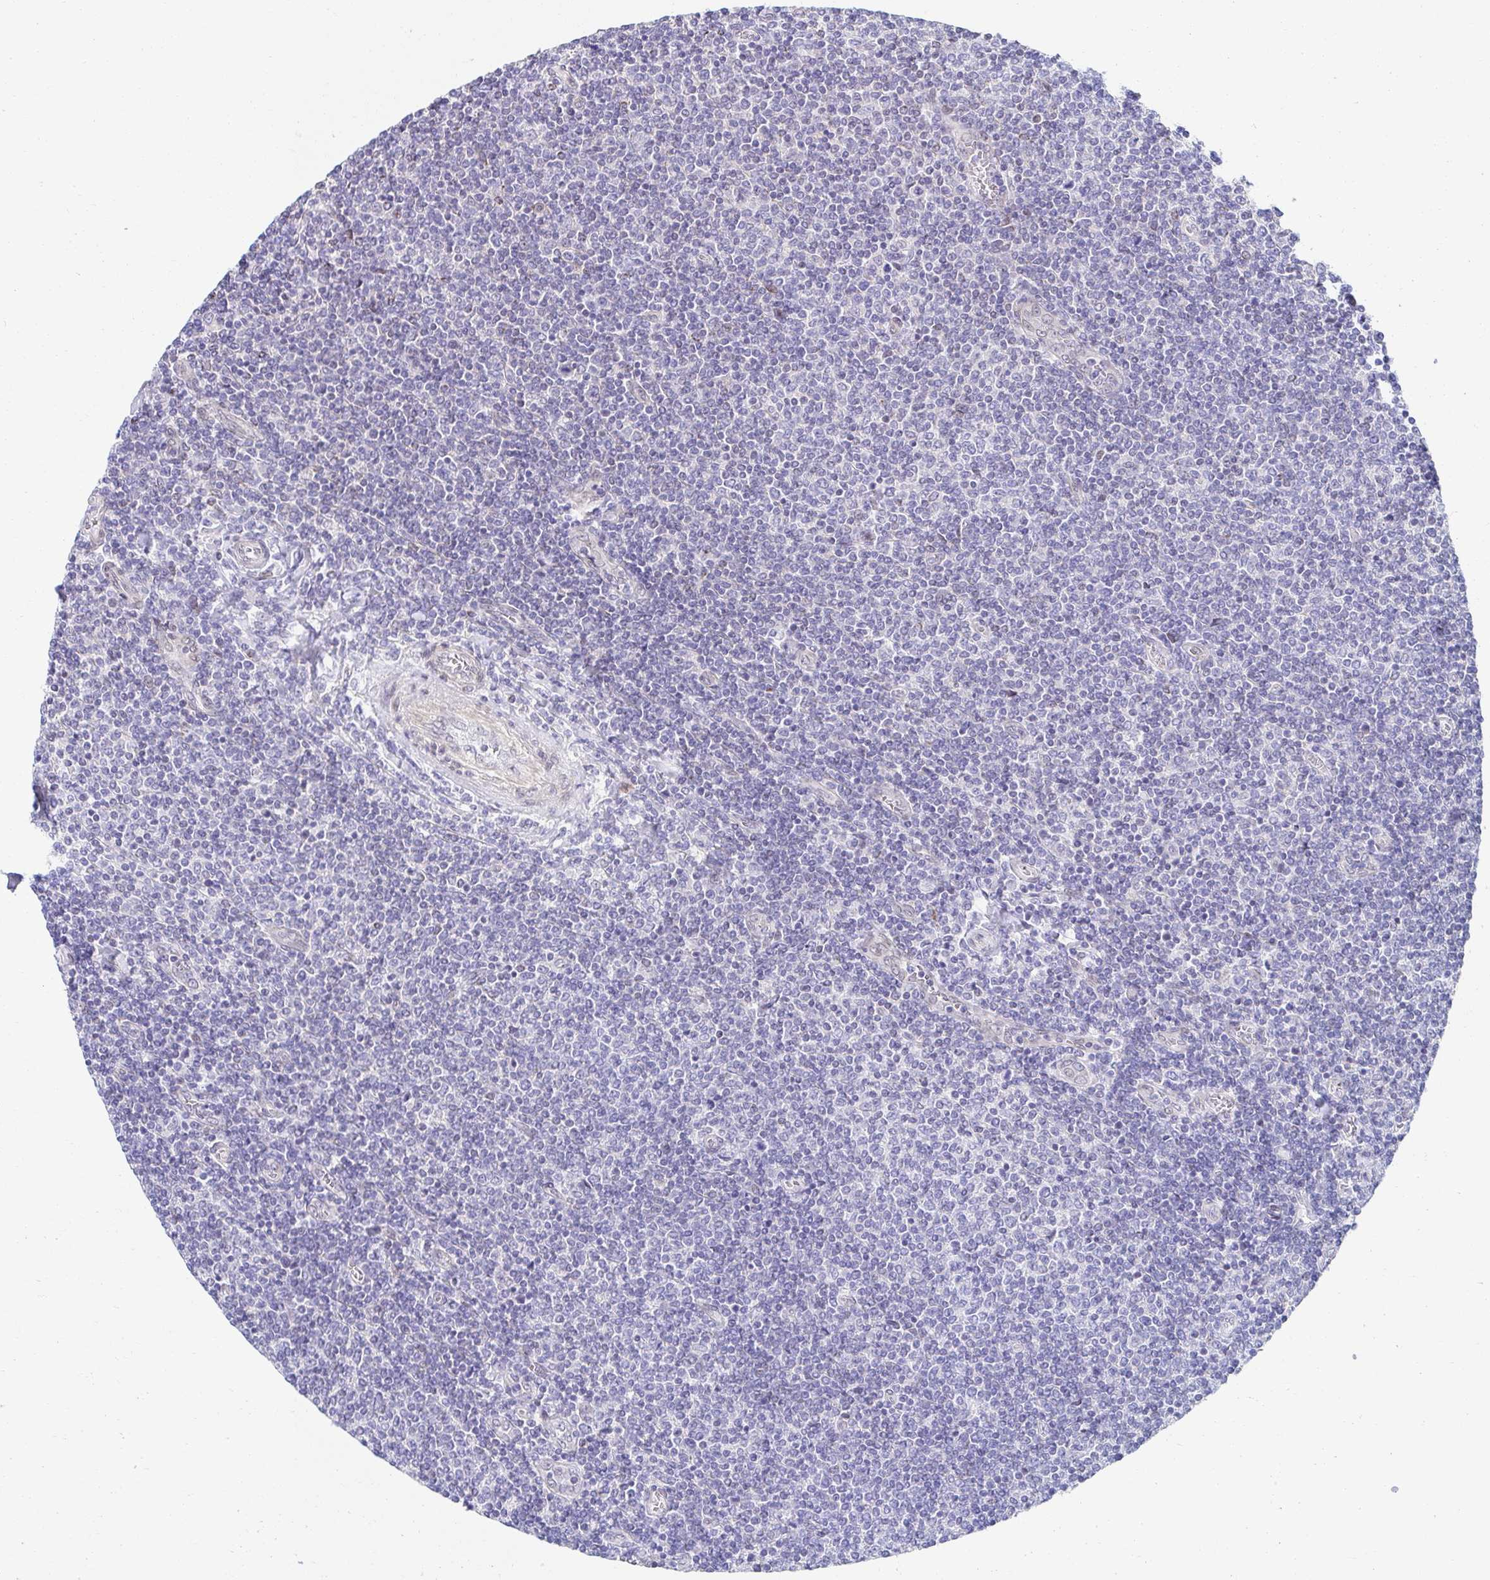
{"staining": {"intensity": "negative", "quantity": "none", "location": "none"}, "tissue": "lymphoma", "cell_type": "Tumor cells", "image_type": "cancer", "snomed": [{"axis": "morphology", "description": "Malignant lymphoma, non-Hodgkin's type, Low grade"}, {"axis": "topography", "description": "Lymph node"}], "caption": "Malignant lymphoma, non-Hodgkin's type (low-grade) was stained to show a protein in brown. There is no significant staining in tumor cells.", "gene": "AKAP14", "patient": {"sex": "male", "age": 52}}